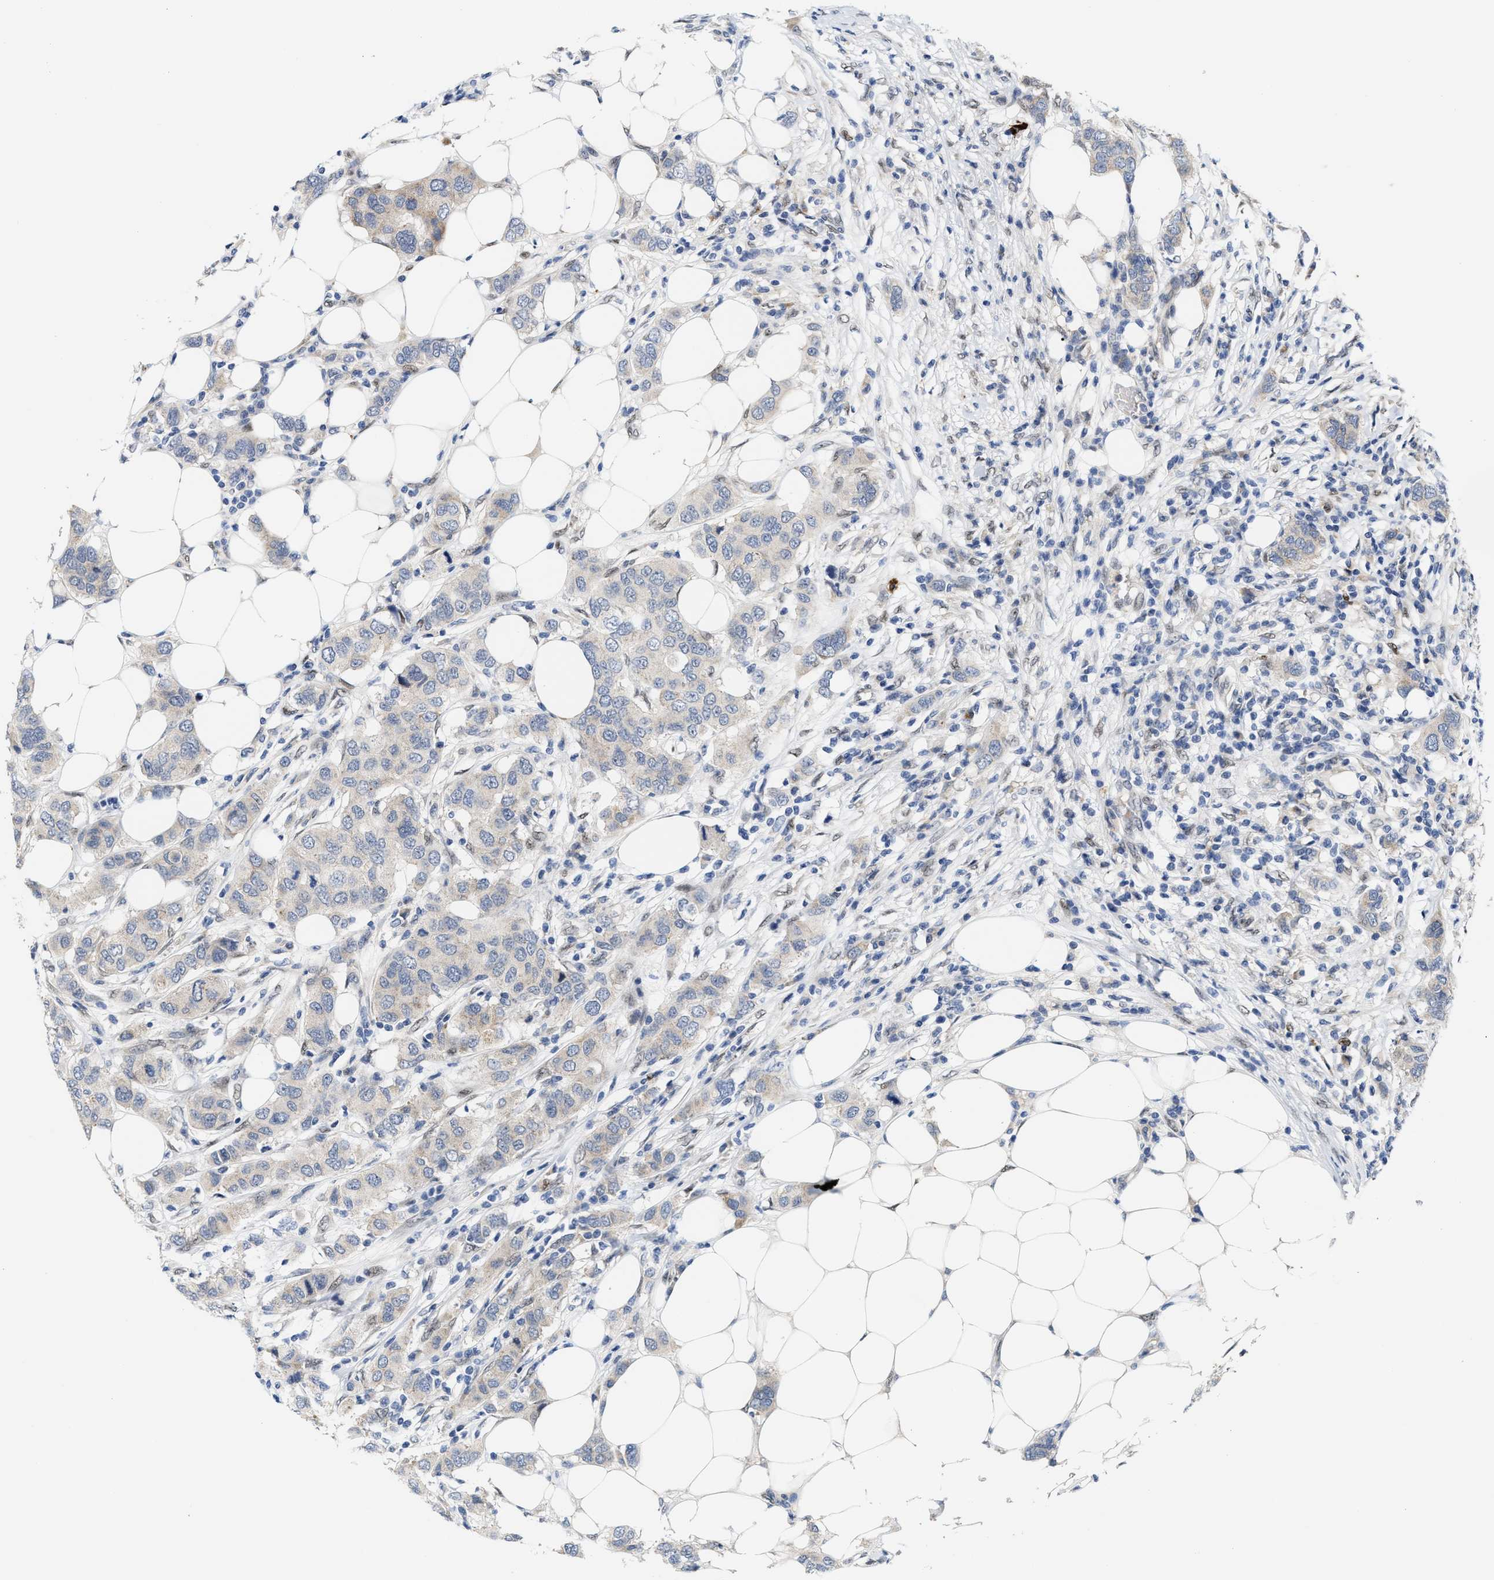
{"staining": {"intensity": "weak", "quantity": "<25%", "location": "cytoplasmic/membranous"}, "tissue": "breast cancer", "cell_type": "Tumor cells", "image_type": "cancer", "snomed": [{"axis": "morphology", "description": "Duct carcinoma"}, {"axis": "topography", "description": "Breast"}], "caption": "Tumor cells show no significant protein expression in breast cancer (intraductal carcinoma).", "gene": "TCF4", "patient": {"sex": "female", "age": 50}}